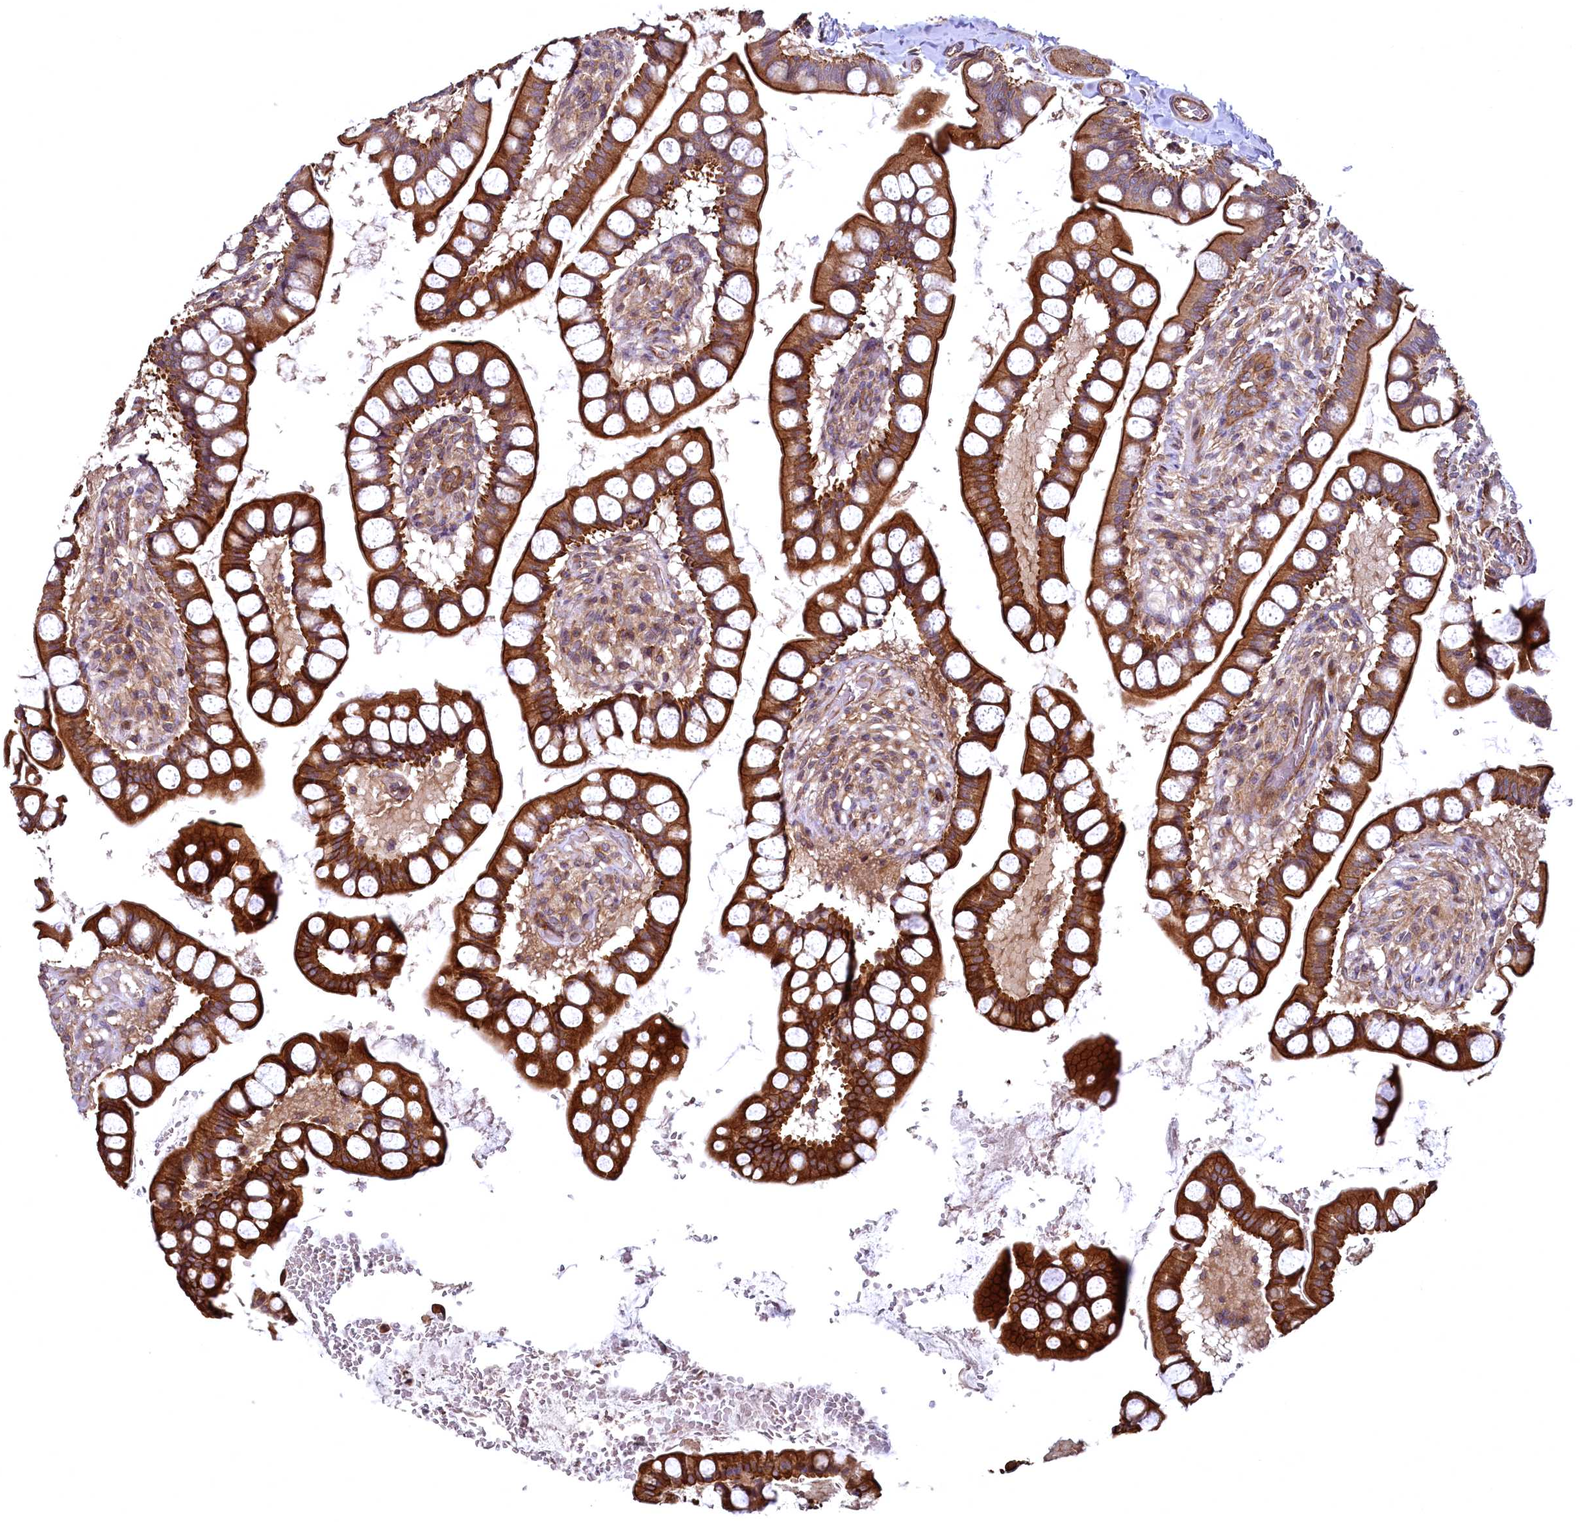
{"staining": {"intensity": "strong", "quantity": ">75%", "location": "cytoplasmic/membranous"}, "tissue": "small intestine", "cell_type": "Glandular cells", "image_type": "normal", "snomed": [{"axis": "morphology", "description": "Normal tissue, NOS"}, {"axis": "topography", "description": "Small intestine"}], "caption": "DAB immunohistochemical staining of benign human small intestine demonstrates strong cytoplasmic/membranous protein positivity in approximately >75% of glandular cells. (Stains: DAB in brown, nuclei in blue, Microscopy: brightfield microscopy at high magnification).", "gene": "SVIP", "patient": {"sex": "male", "age": 52}}